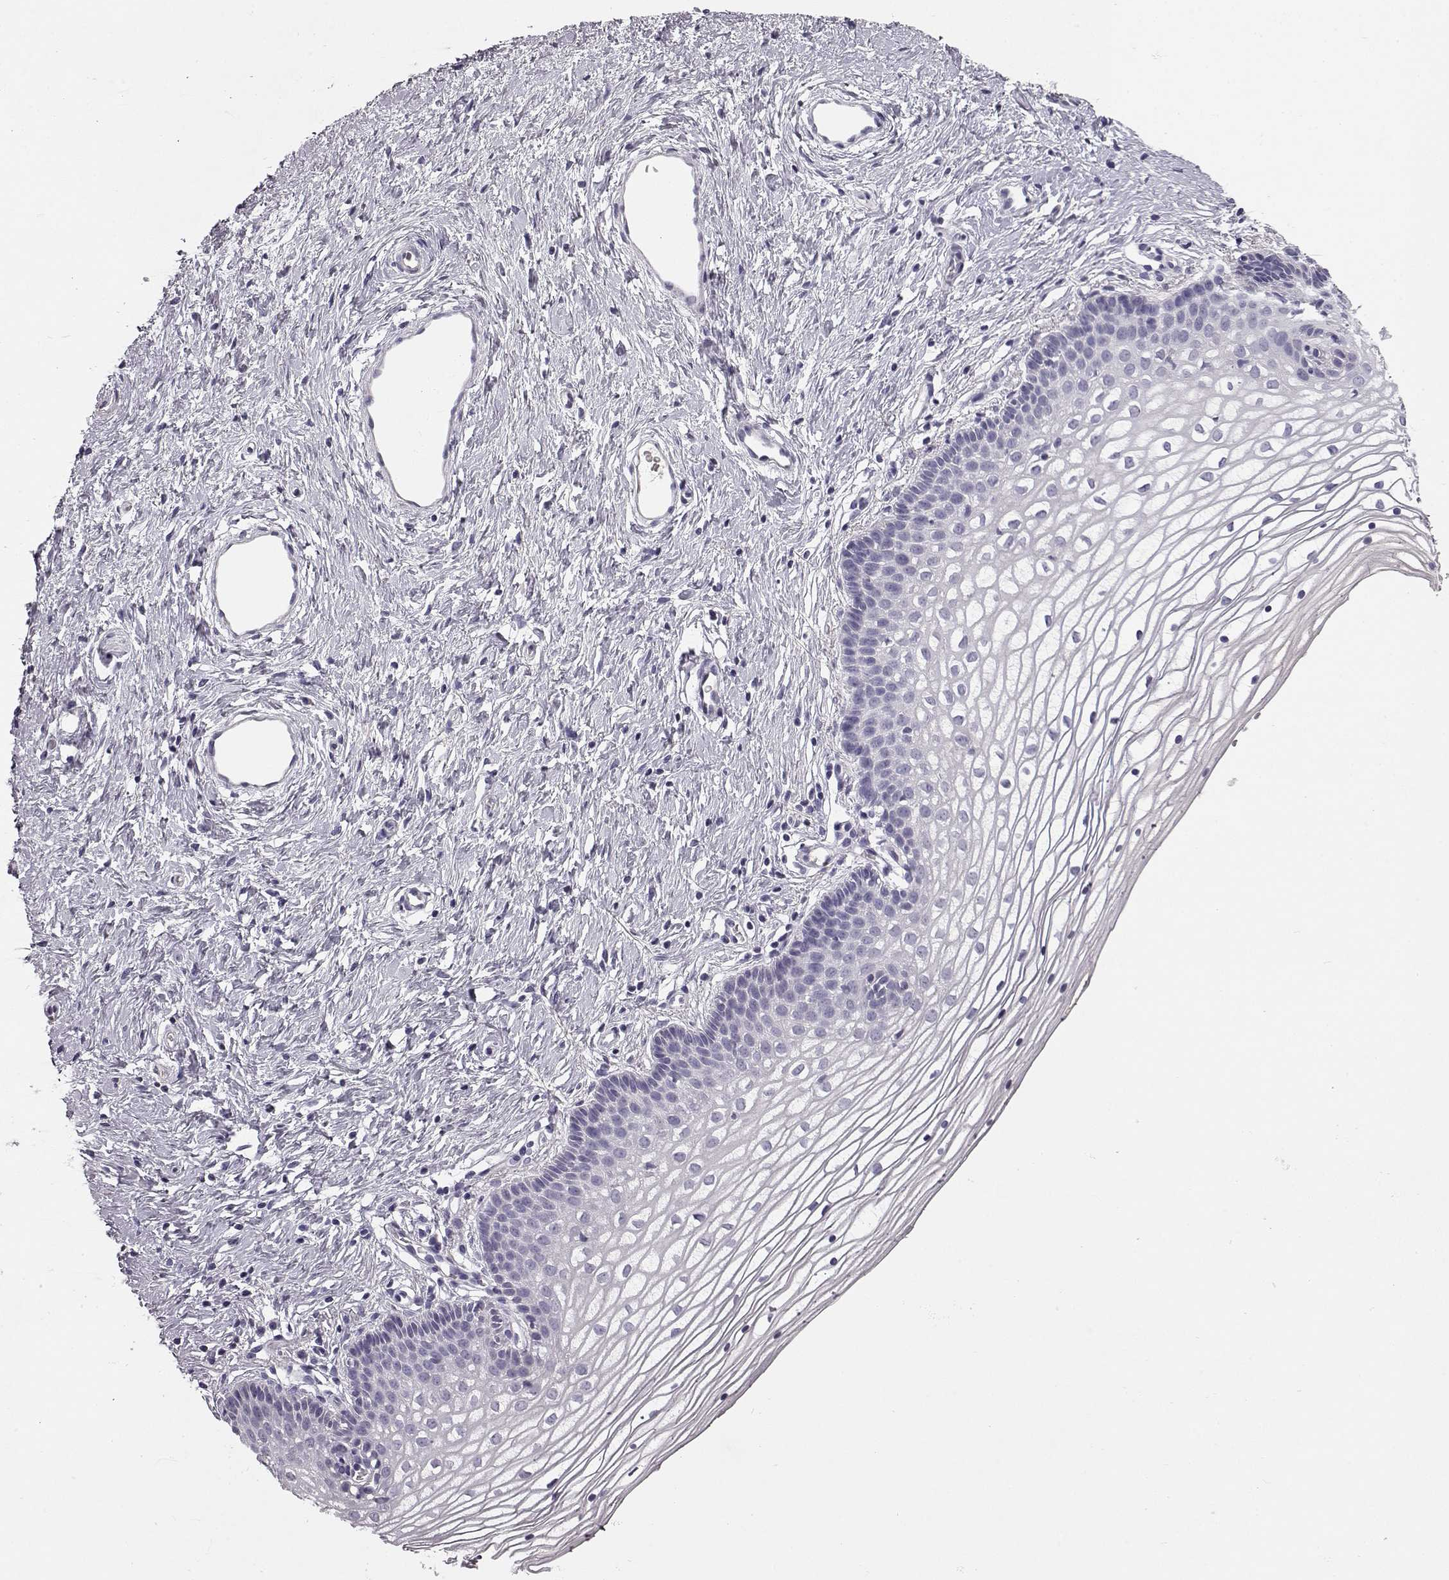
{"staining": {"intensity": "negative", "quantity": "none", "location": "none"}, "tissue": "vagina", "cell_type": "Squamous epithelial cells", "image_type": "normal", "snomed": [{"axis": "morphology", "description": "Normal tissue, NOS"}, {"axis": "topography", "description": "Vagina"}], "caption": "Micrograph shows no protein expression in squamous epithelial cells of normal vagina. (Brightfield microscopy of DAB (3,3'-diaminobenzidine) immunohistochemistry at high magnification).", "gene": "KRT81", "patient": {"sex": "female", "age": 36}}